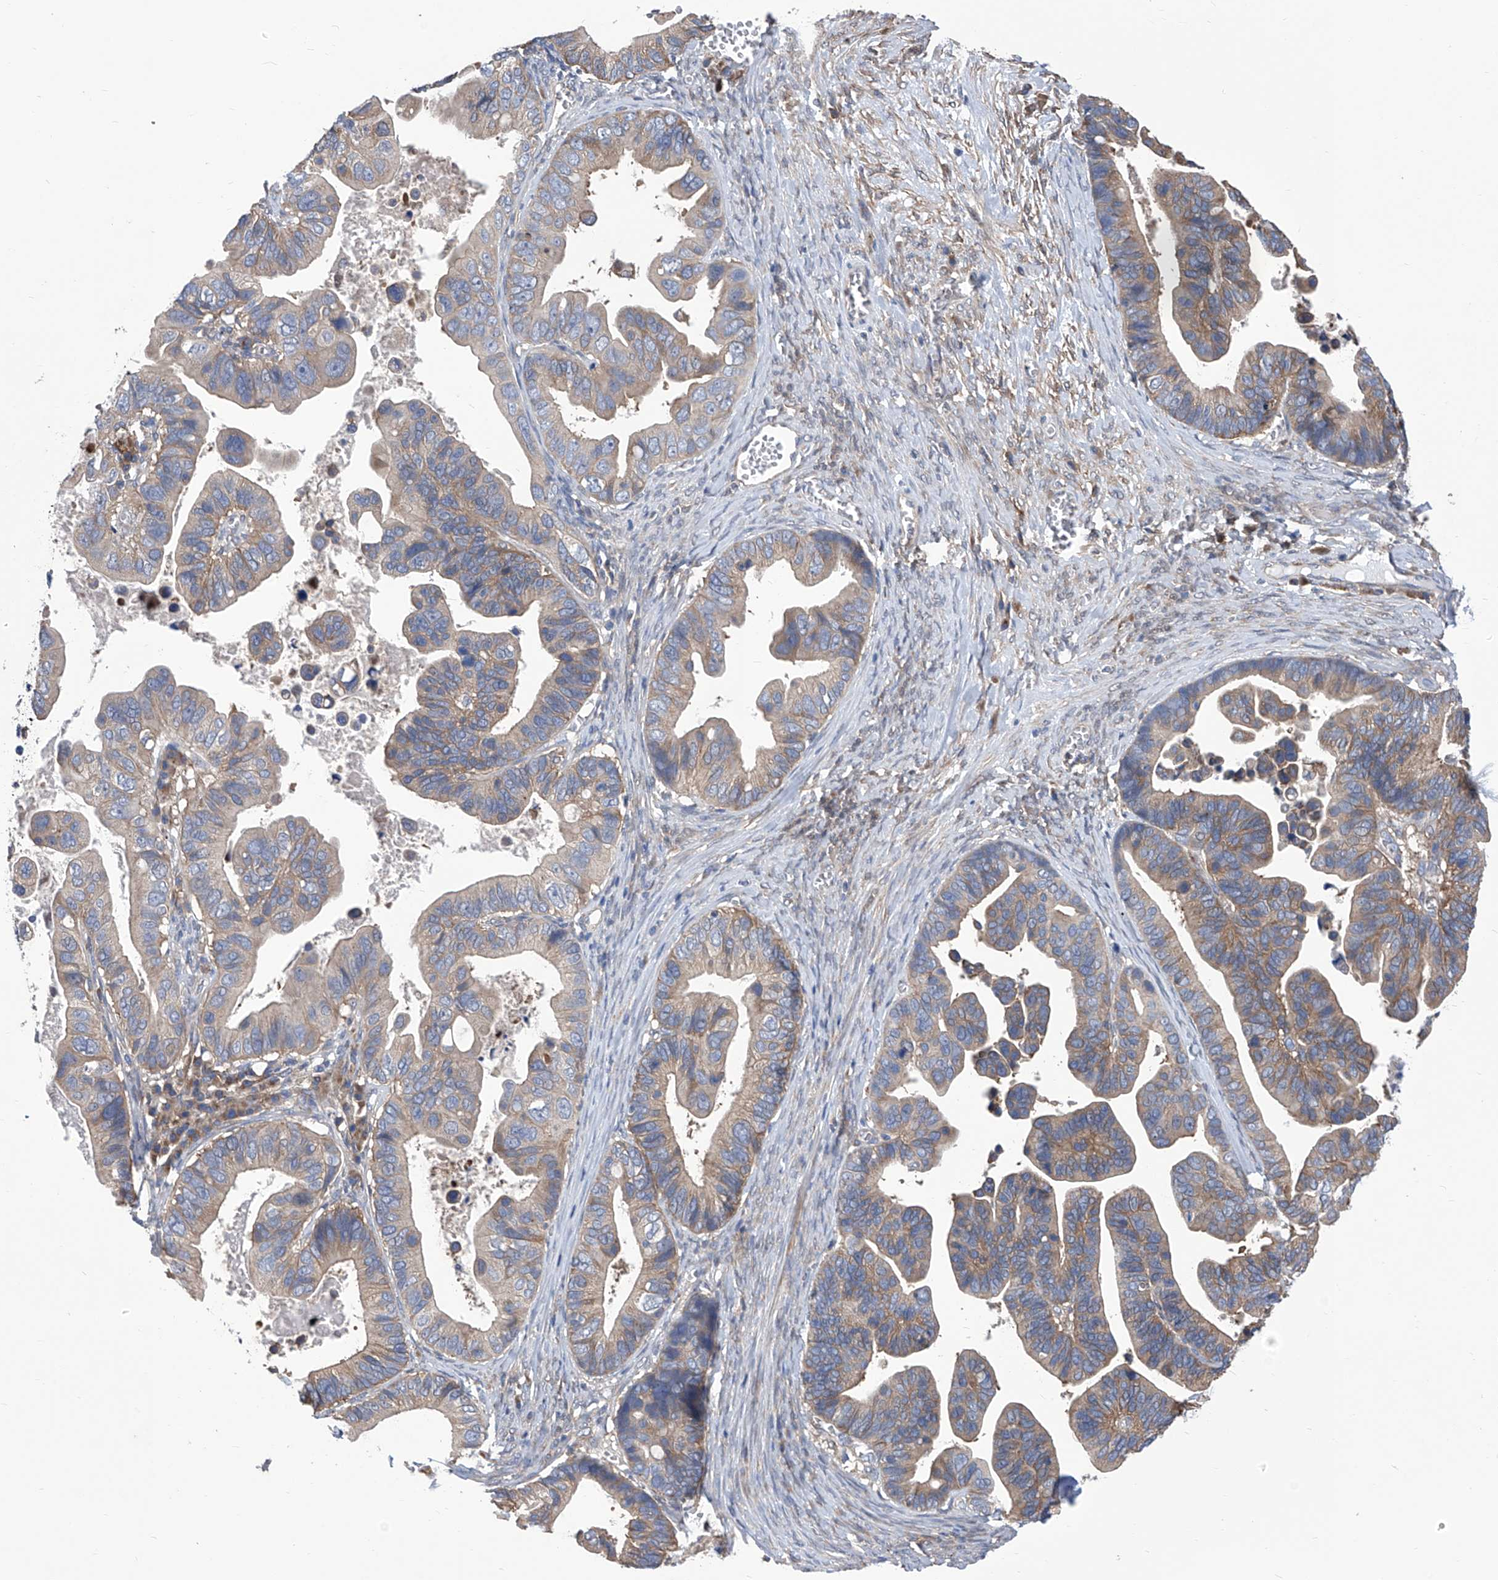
{"staining": {"intensity": "moderate", "quantity": "25%-75%", "location": "cytoplasmic/membranous"}, "tissue": "ovarian cancer", "cell_type": "Tumor cells", "image_type": "cancer", "snomed": [{"axis": "morphology", "description": "Cystadenocarcinoma, serous, NOS"}, {"axis": "topography", "description": "Ovary"}], "caption": "Immunohistochemical staining of human ovarian serous cystadenocarcinoma shows medium levels of moderate cytoplasmic/membranous positivity in approximately 25%-75% of tumor cells. The protein is stained brown, and the nuclei are stained in blue (DAB (3,3'-diaminobenzidine) IHC with brightfield microscopy, high magnification).", "gene": "SMS", "patient": {"sex": "female", "age": 56}}